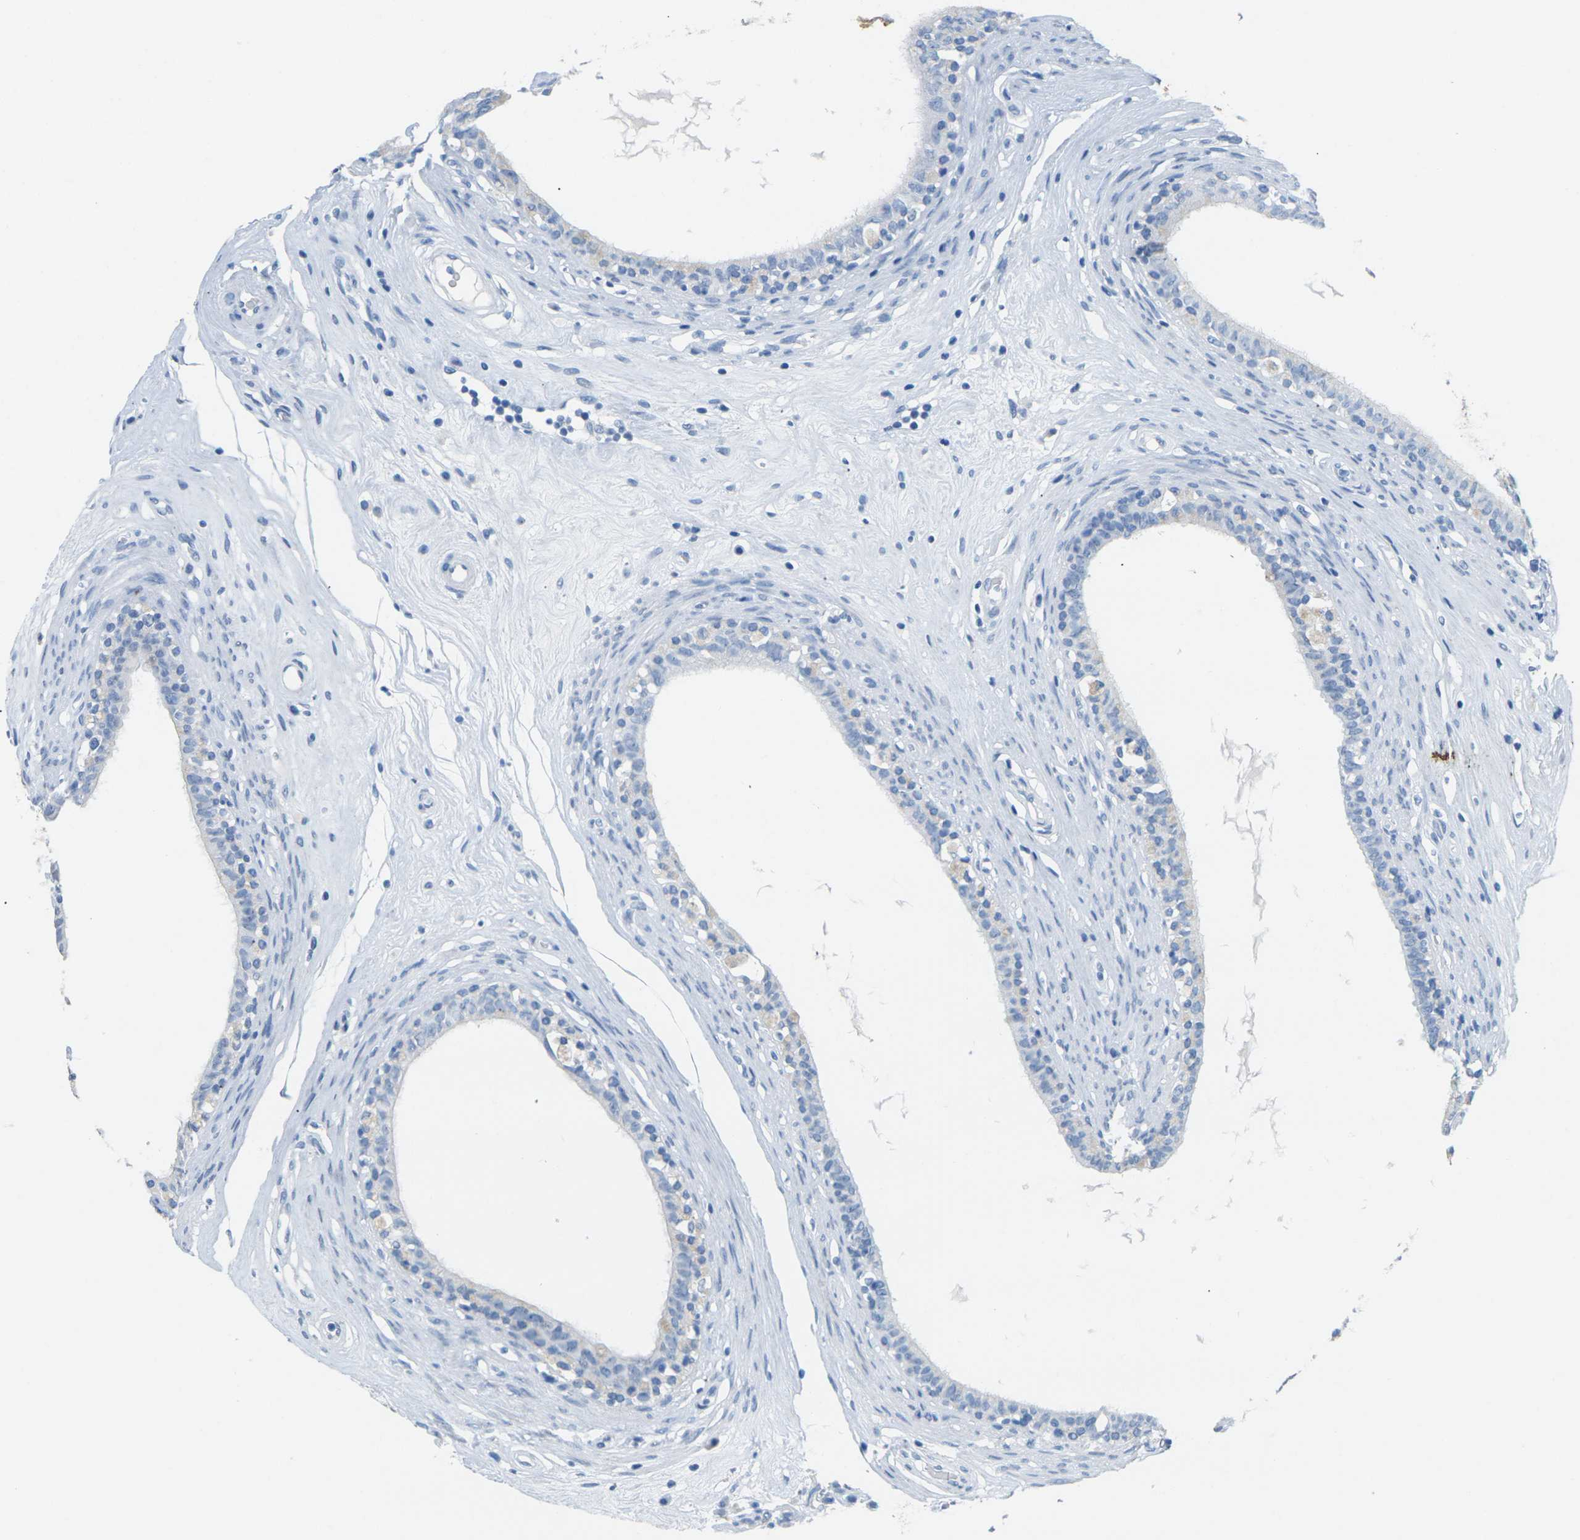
{"staining": {"intensity": "negative", "quantity": "none", "location": "none"}, "tissue": "epididymis", "cell_type": "Glandular cells", "image_type": "normal", "snomed": [{"axis": "morphology", "description": "Normal tissue, NOS"}, {"axis": "morphology", "description": "Inflammation, NOS"}, {"axis": "topography", "description": "Epididymis"}], "caption": "An image of human epididymis is negative for staining in glandular cells. The staining was performed using DAB to visualize the protein expression in brown, while the nuclei were stained in blue with hematoxylin (Magnification: 20x).", "gene": "CTAG1A", "patient": {"sex": "male", "age": 84}}